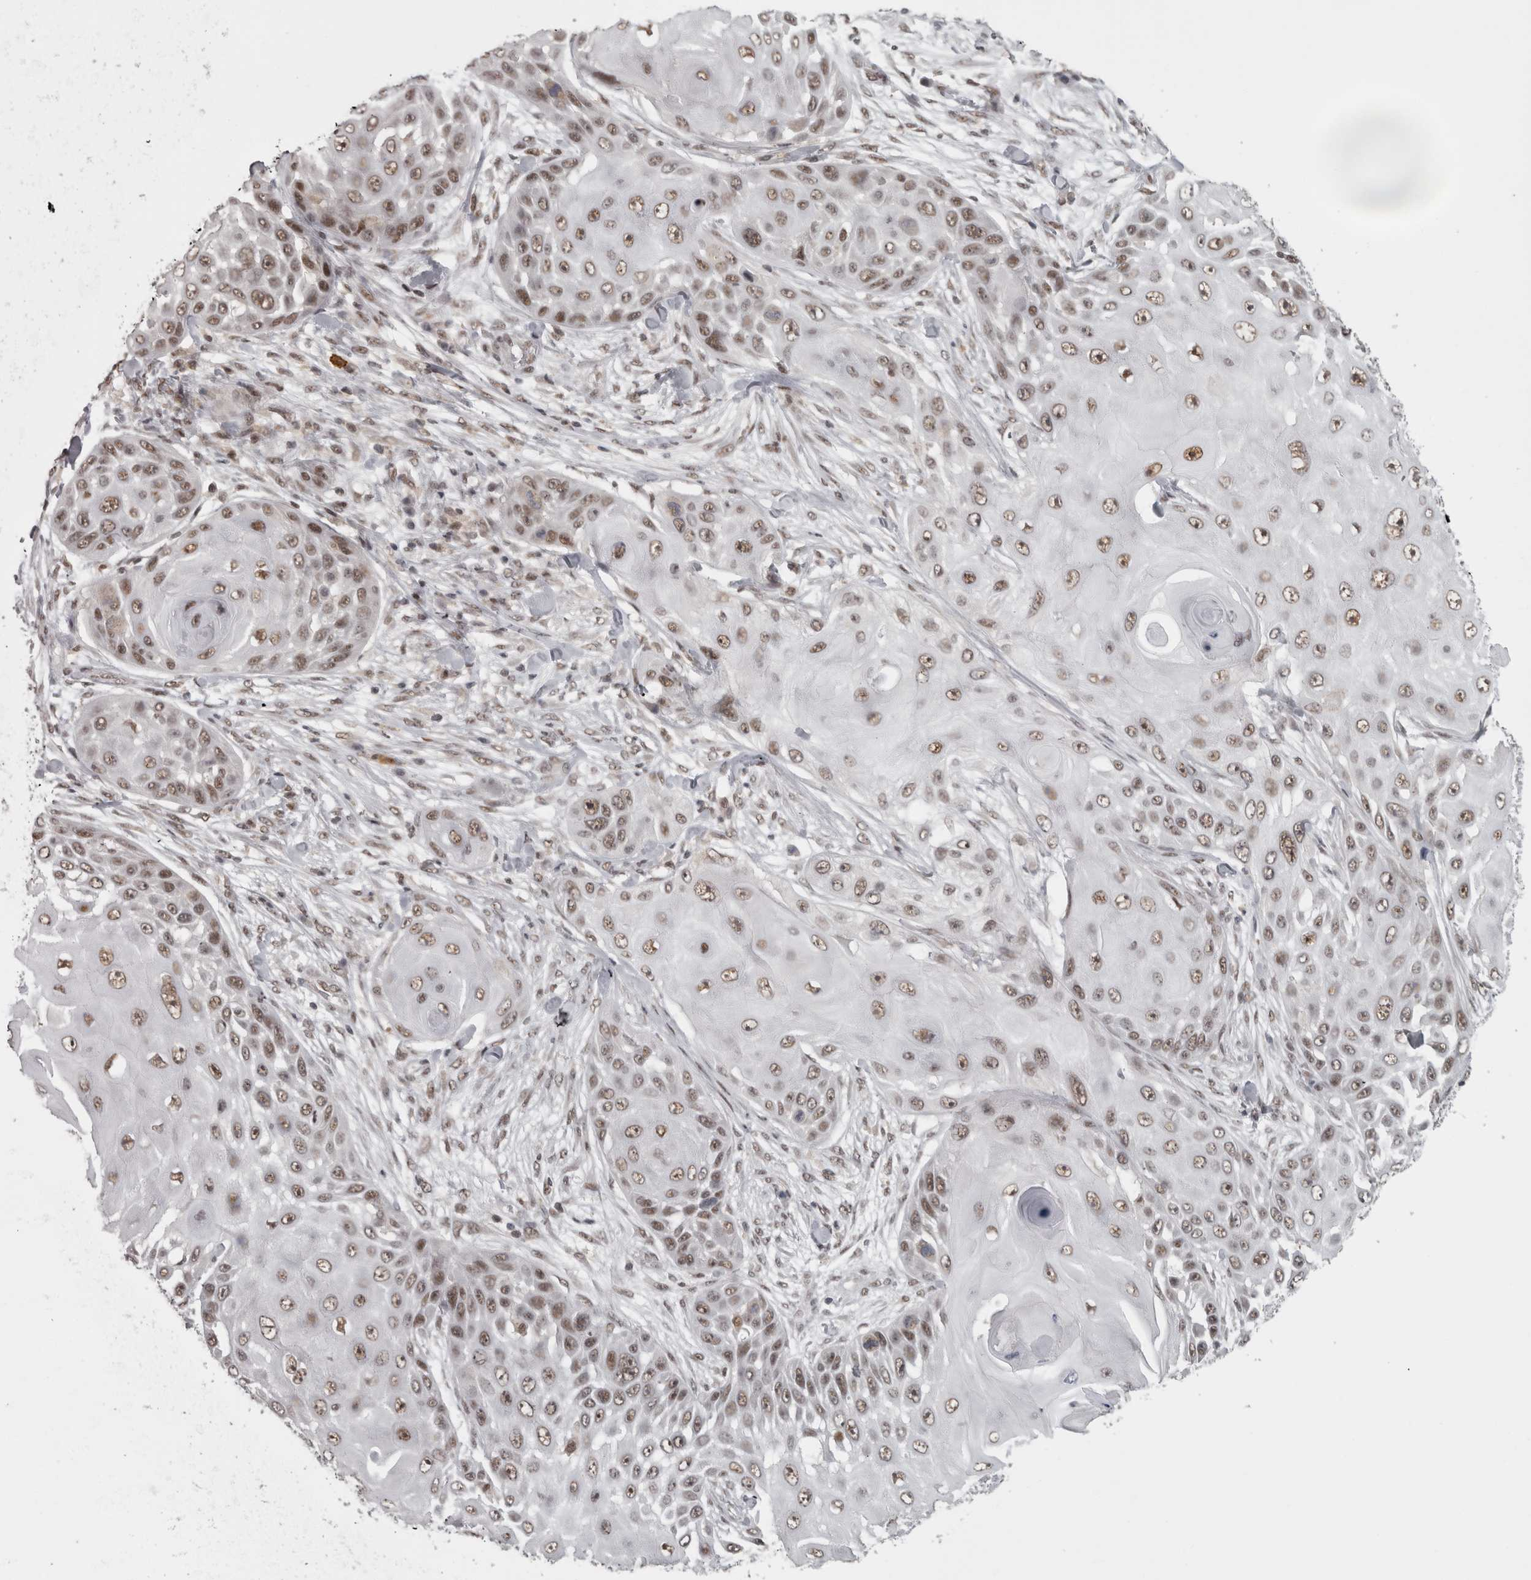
{"staining": {"intensity": "moderate", "quantity": ">75%", "location": "nuclear"}, "tissue": "skin cancer", "cell_type": "Tumor cells", "image_type": "cancer", "snomed": [{"axis": "morphology", "description": "Squamous cell carcinoma, NOS"}, {"axis": "topography", "description": "Skin"}], "caption": "Protein staining demonstrates moderate nuclear expression in about >75% of tumor cells in skin cancer.", "gene": "MICU3", "patient": {"sex": "female", "age": 44}}